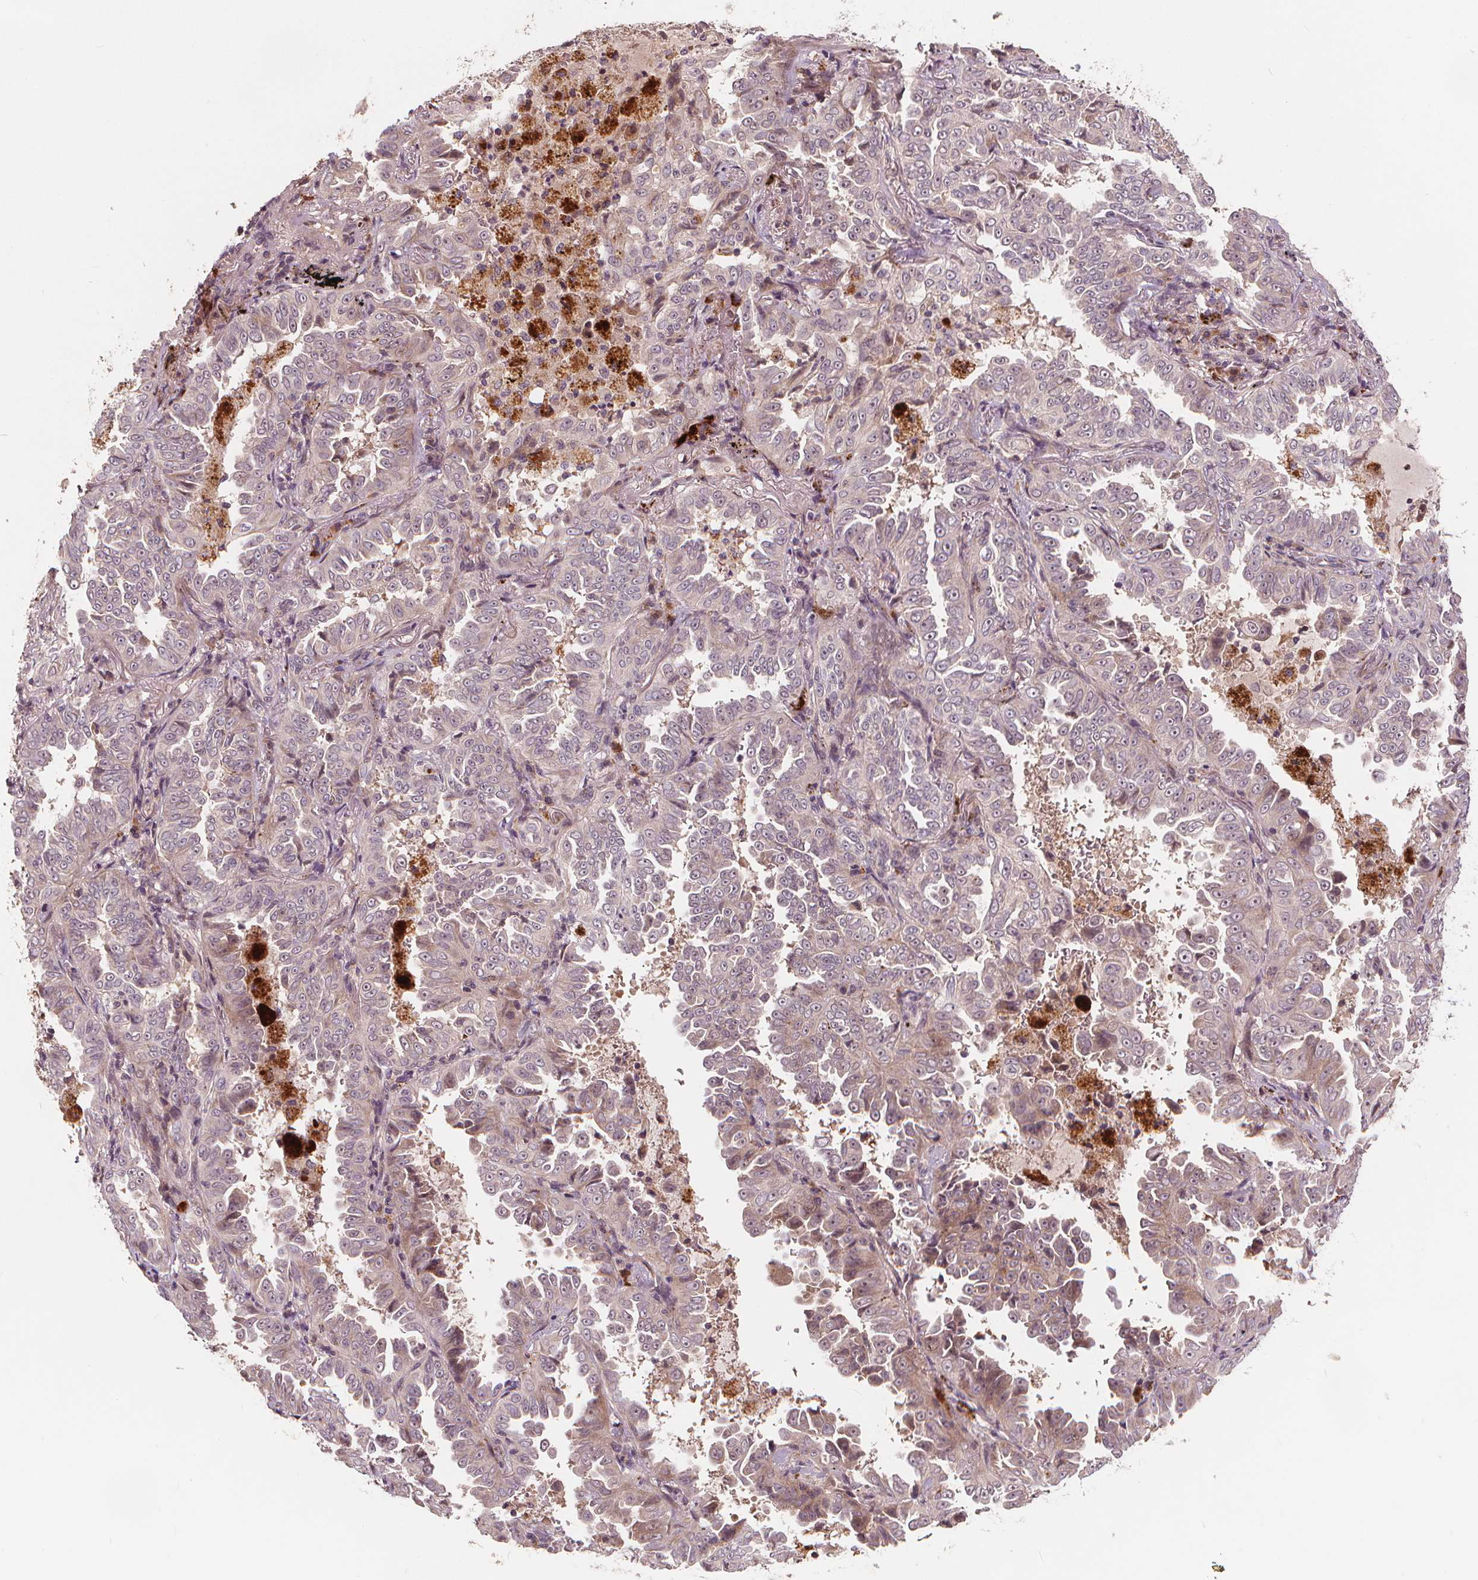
{"staining": {"intensity": "negative", "quantity": "none", "location": "none"}, "tissue": "lung cancer", "cell_type": "Tumor cells", "image_type": "cancer", "snomed": [{"axis": "morphology", "description": "Adenocarcinoma, NOS"}, {"axis": "topography", "description": "Lung"}], "caption": "The immunohistochemistry micrograph has no significant expression in tumor cells of lung adenocarcinoma tissue.", "gene": "IPO13", "patient": {"sex": "female", "age": 52}}